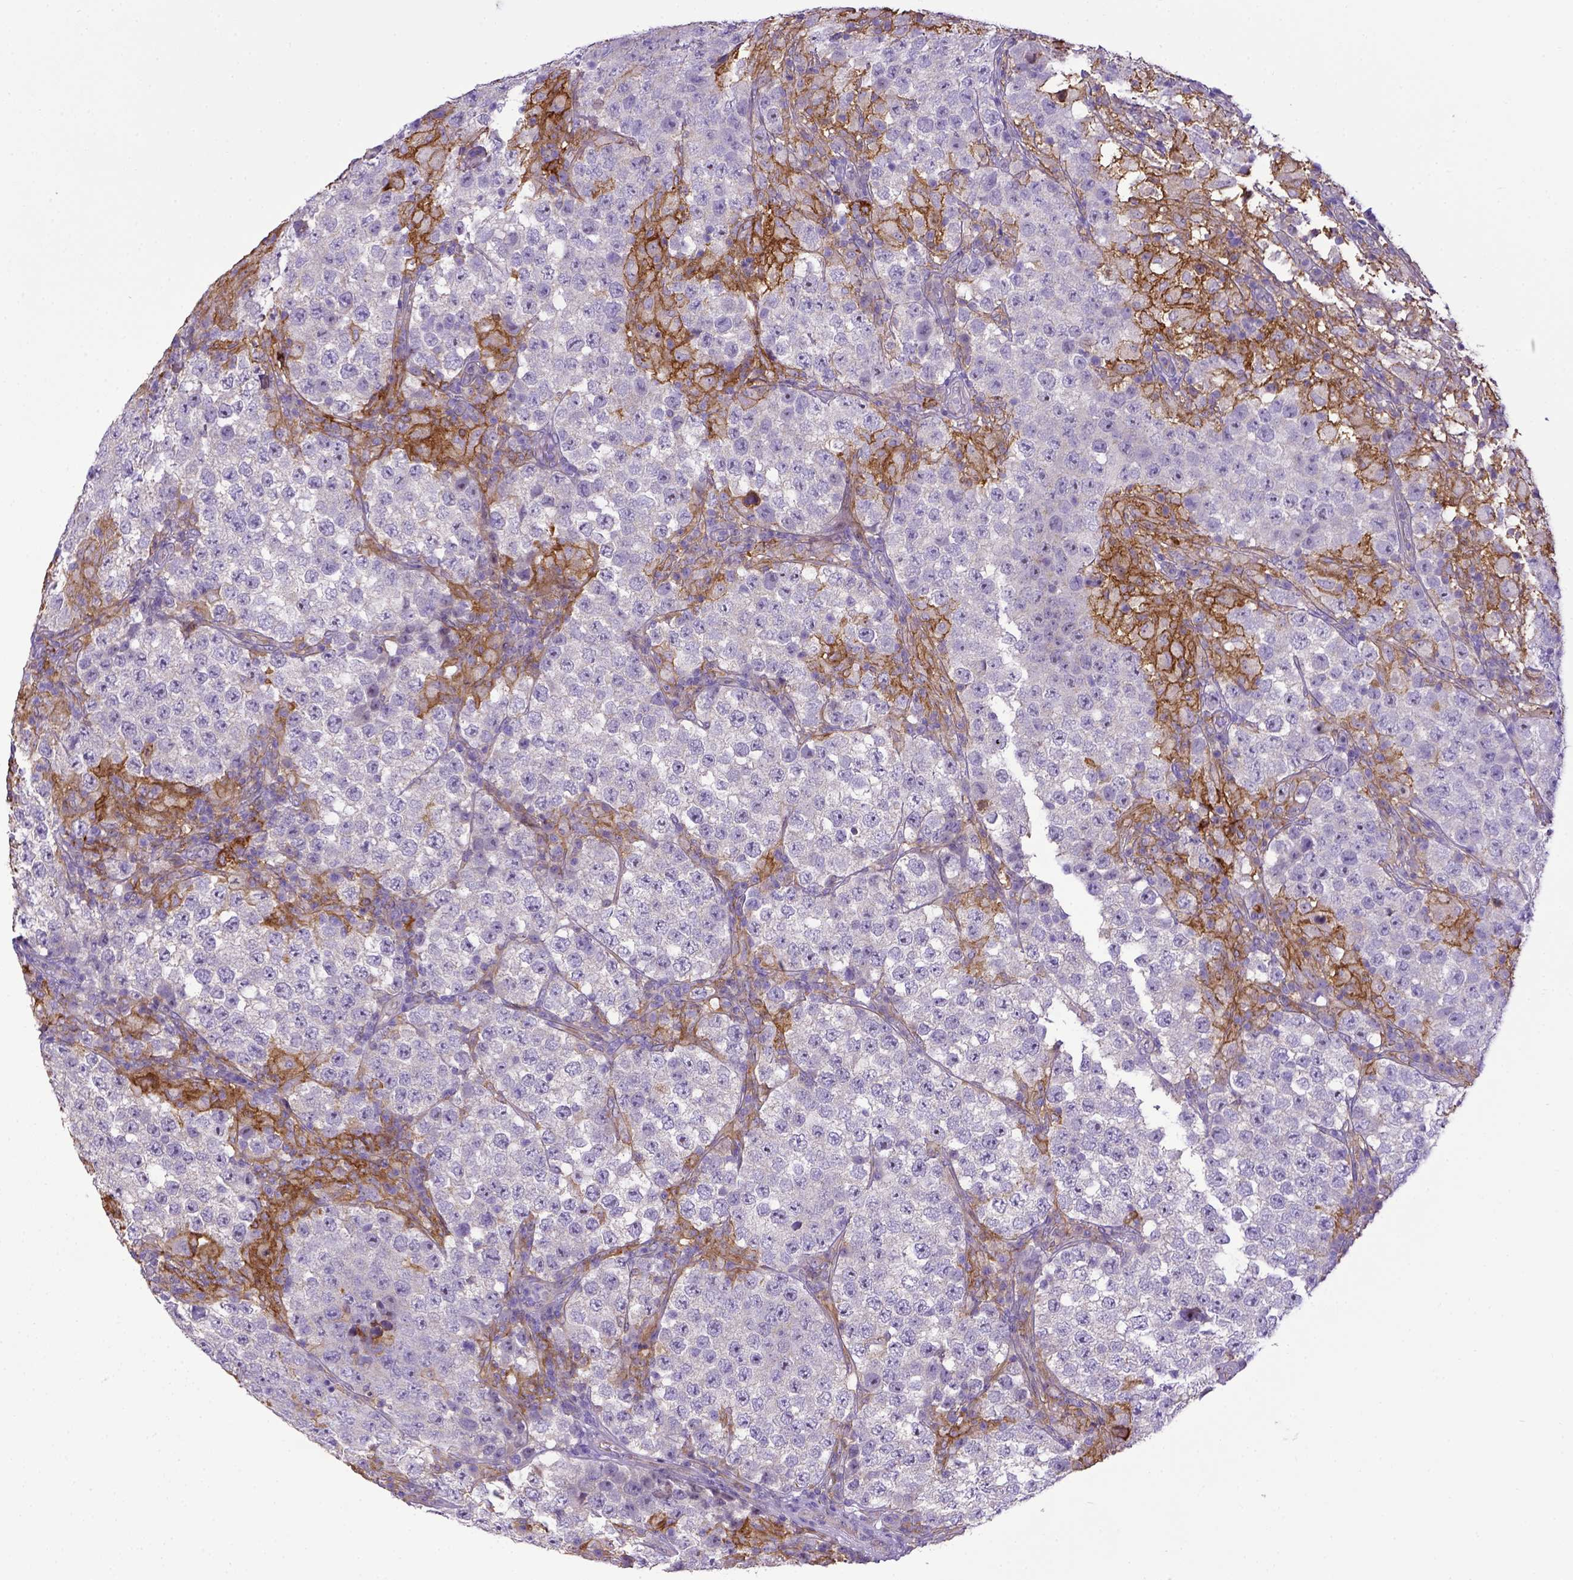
{"staining": {"intensity": "moderate", "quantity": "<25%", "location": "cytoplasmic/membranous"}, "tissue": "testis cancer", "cell_type": "Tumor cells", "image_type": "cancer", "snomed": [{"axis": "morphology", "description": "Seminoma, NOS"}, {"axis": "morphology", "description": "Carcinoma, Embryonal, NOS"}, {"axis": "topography", "description": "Testis"}], "caption": "The micrograph demonstrates a brown stain indicating the presence of a protein in the cytoplasmic/membranous of tumor cells in embryonal carcinoma (testis). (IHC, brightfield microscopy, high magnification).", "gene": "CD40", "patient": {"sex": "male", "age": 41}}